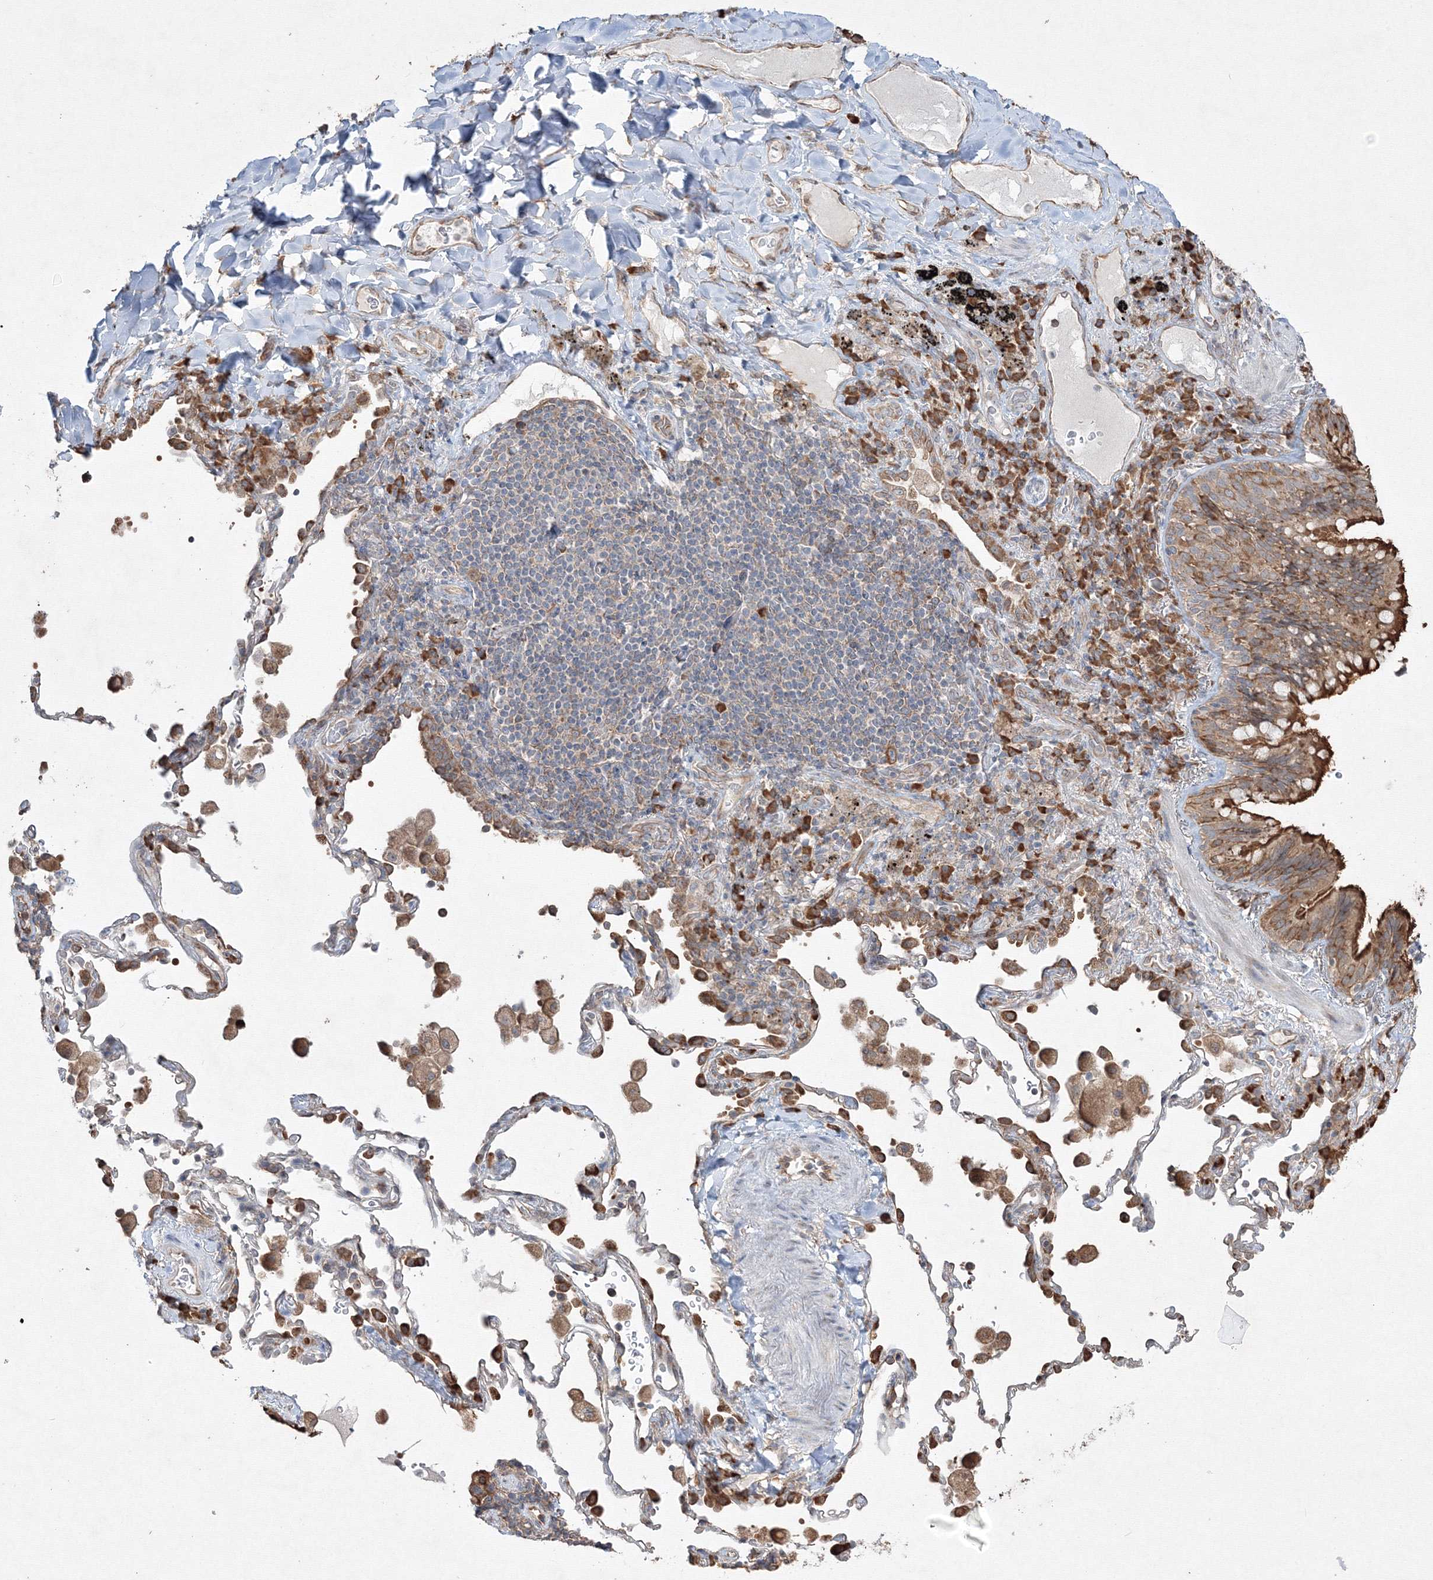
{"staining": {"intensity": "moderate", "quantity": ">75%", "location": "cytoplasmic/membranous"}, "tissue": "bronchus", "cell_type": "Respiratory epithelial cells", "image_type": "normal", "snomed": [{"axis": "morphology", "description": "Normal tissue, NOS"}, {"axis": "morphology", "description": "Adenocarcinoma, NOS"}, {"axis": "topography", "description": "Bronchus"}, {"axis": "topography", "description": "Lung"}], "caption": "This photomicrograph demonstrates IHC staining of normal human bronchus, with medium moderate cytoplasmic/membranous staining in approximately >75% of respiratory epithelial cells.", "gene": "FBXL8", "patient": {"sex": "male", "age": 54}}